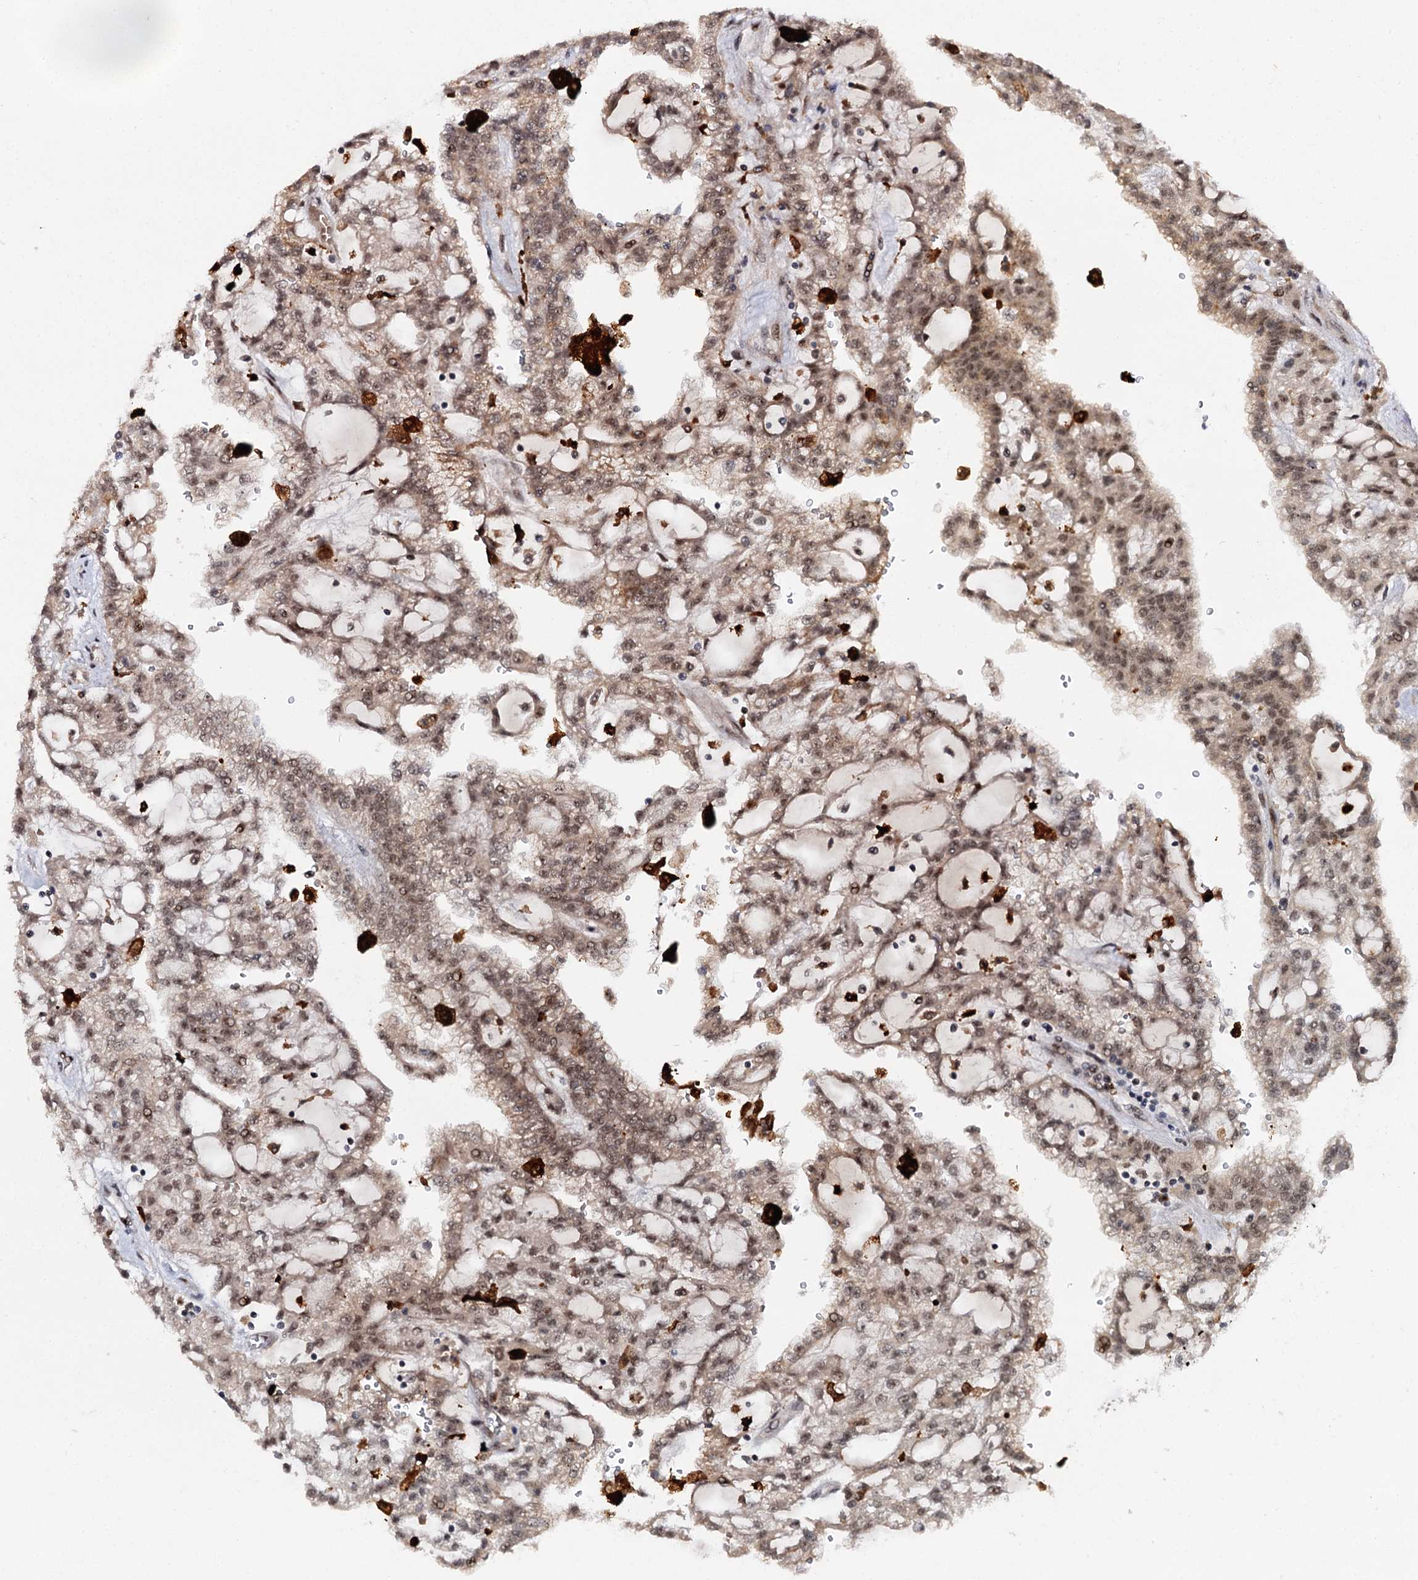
{"staining": {"intensity": "moderate", "quantity": ">75%", "location": "nuclear"}, "tissue": "renal cancer", "cell_type": "Tumor cells", "image_type": "cancer", "snomed": [{"axis": "morphology", "description": "Adenocarcinoma, NOS"}, {"axis": "topography", "description": "Kidney"}], "caption": "An image showing moderate nuclear expression in approximately >75% of tumor cells in renal cancer (adenocarcinoma), as visualized by brown immunohistochemical staining.", "gene": "BUD13", "patient": {"sex": "male", "age": 63}}